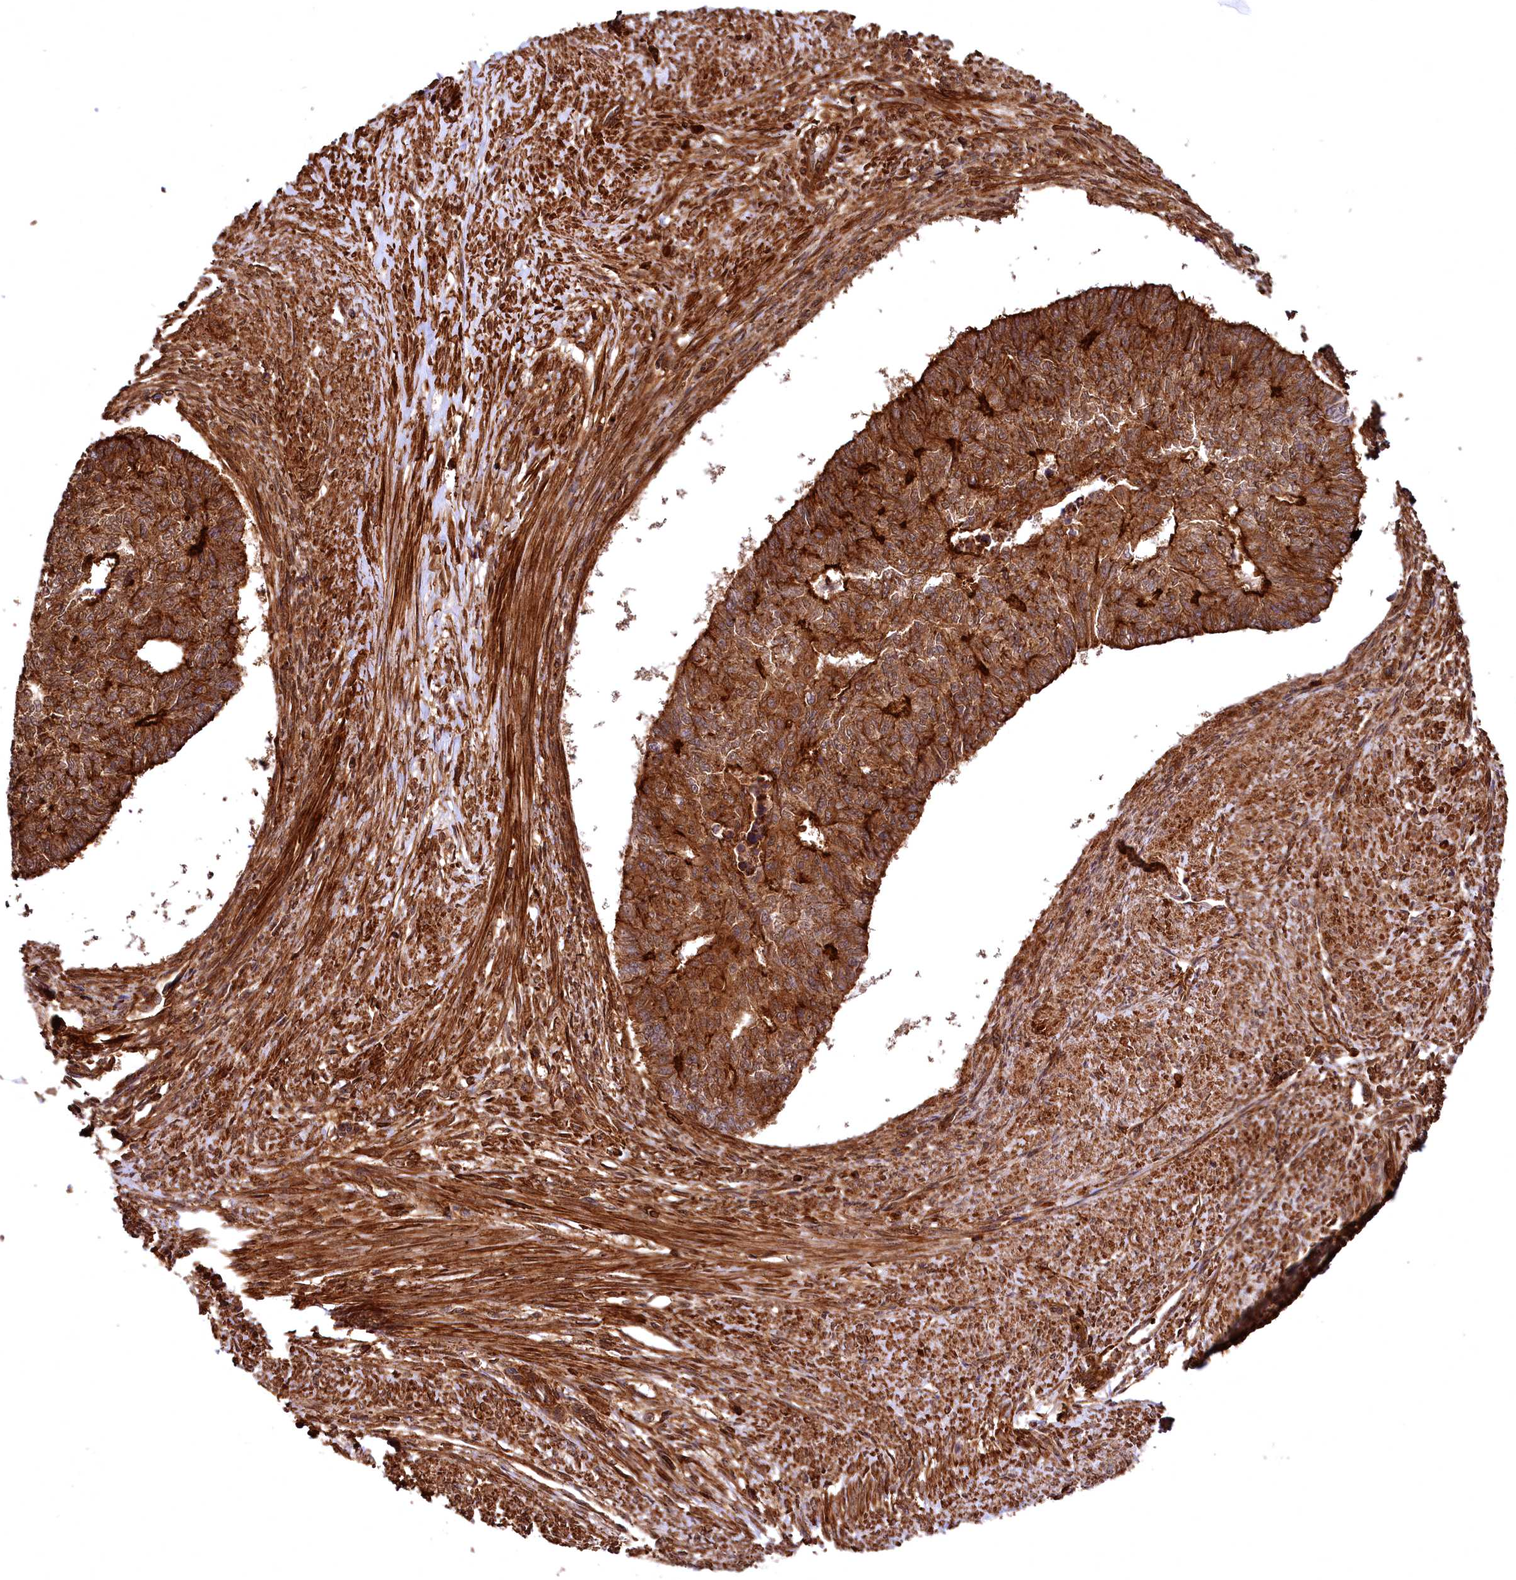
{"staining": {"intensity": "strong", "quantity": ">75%", "location": "cytoplasmic/membranous"}, "tissue": "endometrial cancer", "cell_type": "Tumor cells", "image_type": "cancer", "snomed": [{"axis": "morphology", "description": "Adenocarcinoma, NOS"}, {"axis": "topography", "description": "Endometrium"}], "caption": "Endometrial cancer stained for a protein (brown) shows strong cytoplasmic/membranous positive staining in about >75% of tumor cells.", "gene": "STUB1", "patient": {"sex": "female", "age": 32}}